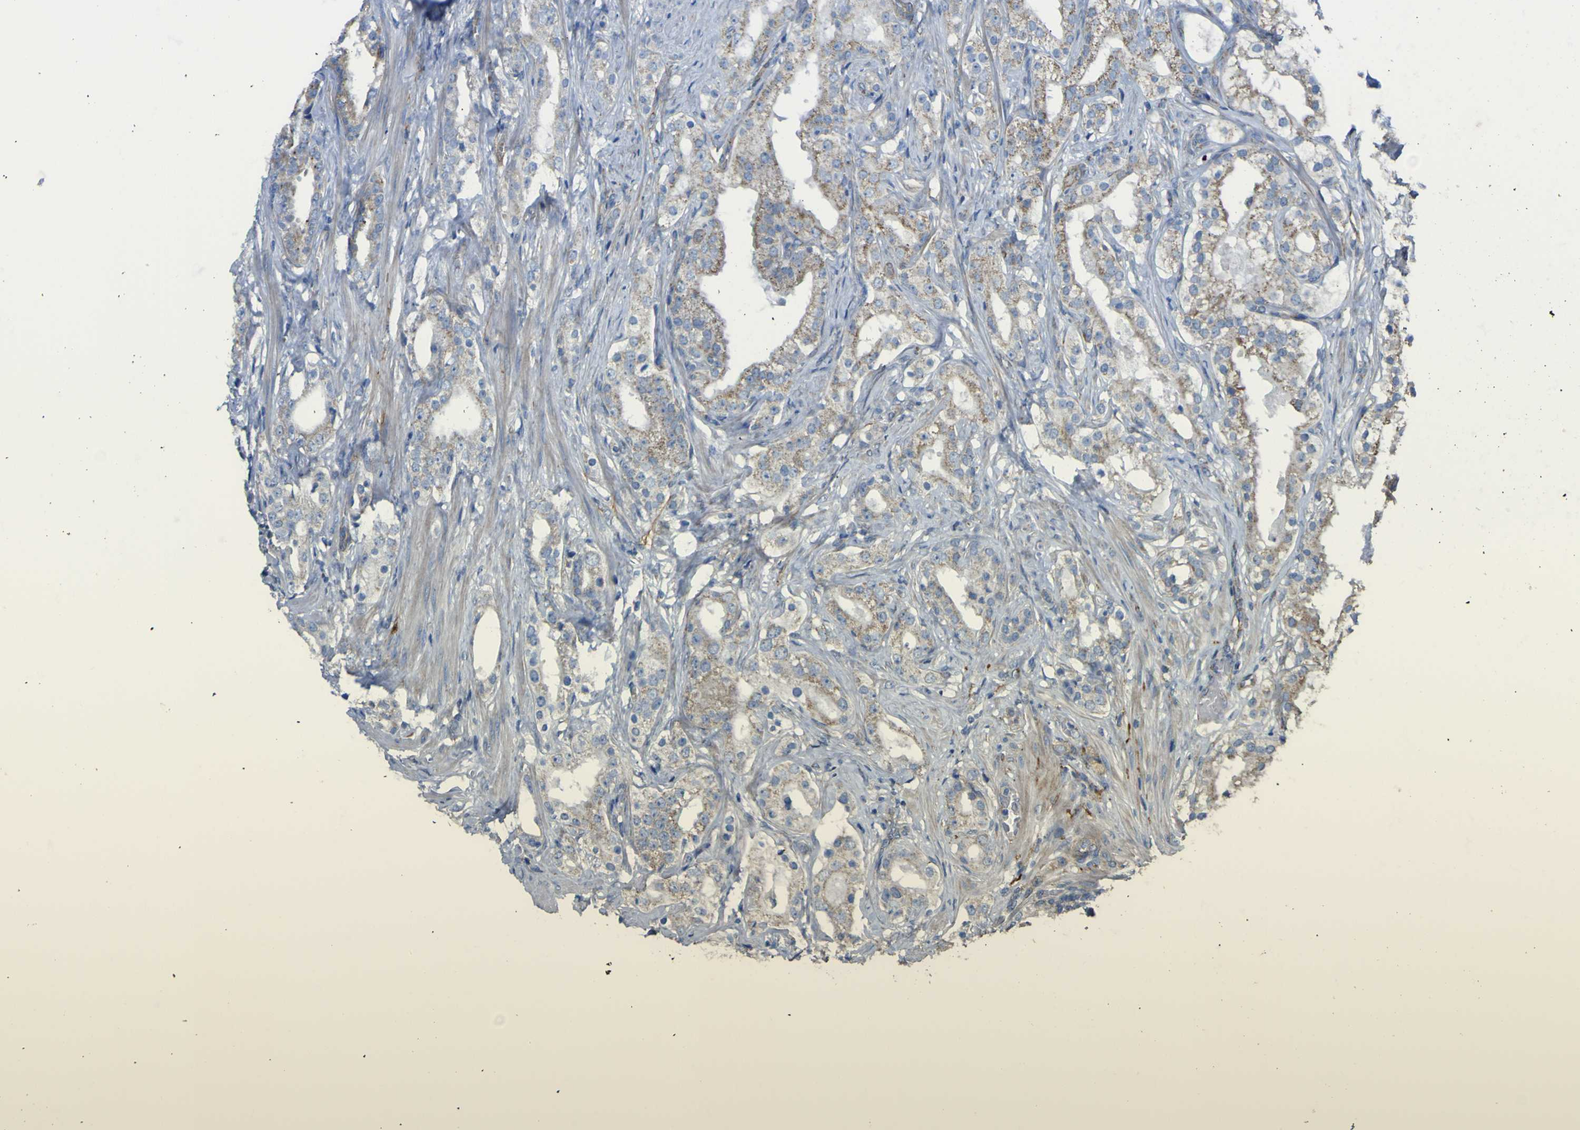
{"staining": {"intensity": "weak", "quantity": ">75%", "location": "cytoplasmic/membranous"}, "tissue": "prostate cancer", "cell_type": "Tumor cells", "image_type": "cancer", "snomed": [{"axis": "morphology", "description": "Adenocarcinoma, Low grade"}, {"axis": "topography", "description": "Prostate"}], "caption": "Tumor cells show weak cytoplasmic/membranous expression in about >75% of cells in prostate adenocarcinoma (low-grade).", "gene": "ALDH18A1", "patient": {"sex": "male", "age": 59}}